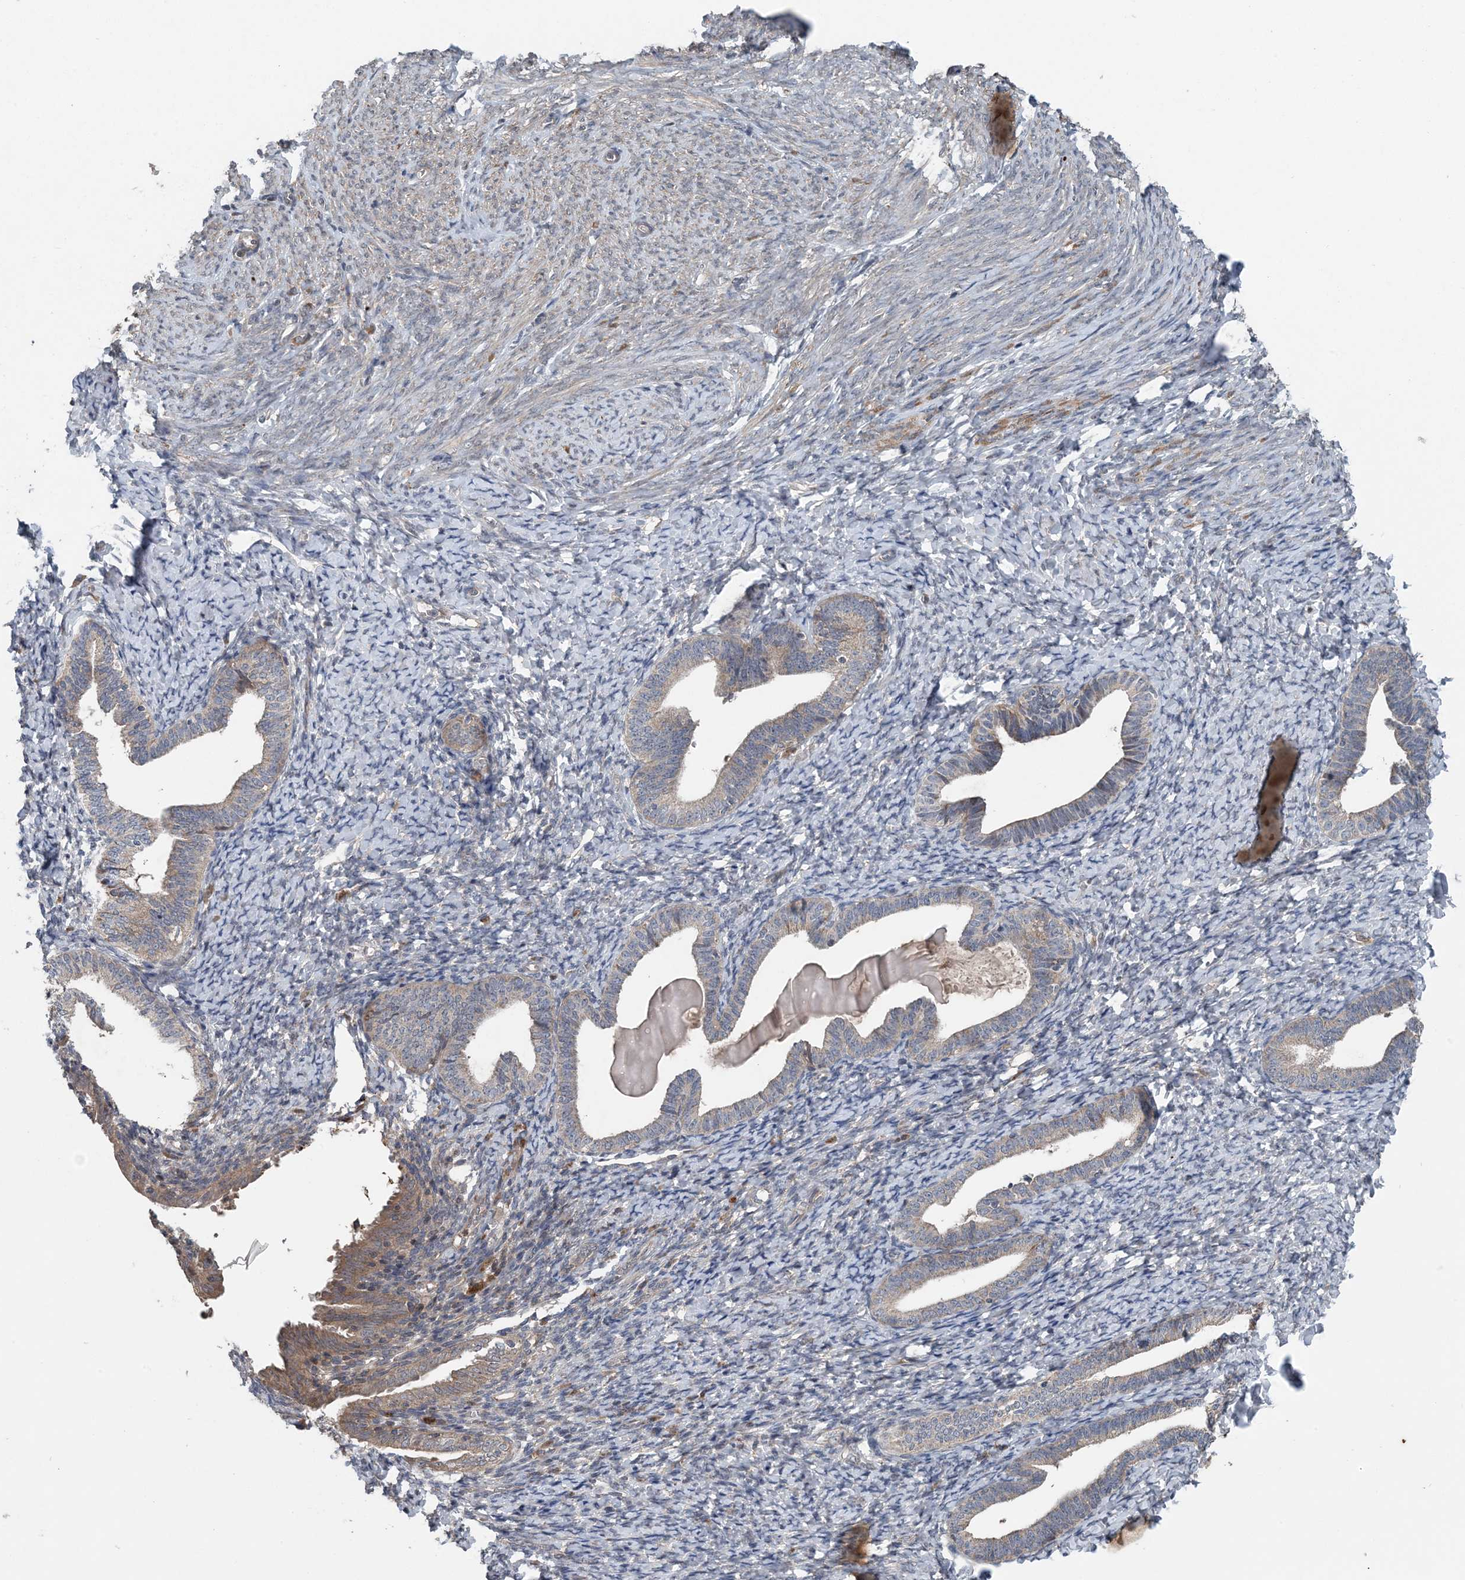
{"staining": {"intensity": "negative", "quantity": "none", "location": "none"}, "tissue": "endometrium", "cell_type": "Cells in endometrial stroma", "image_type": "normal", "snomed": [{"axis": "morphology", "description": "Normal tissue, NOS"}, {"axis": "topography", "description": "Endometrium"}], "caption": "DAB (3,3'-diaminobenzidine) immunohistochemical staining of normal human endometrium reveals no significant positivity in cells in endometrial stroma. (Brightfield microscopy of DAB immunohistochemistry at high magnification).", "gene": "MYO9B", "patient": {"sex": "female", "age": 72}}